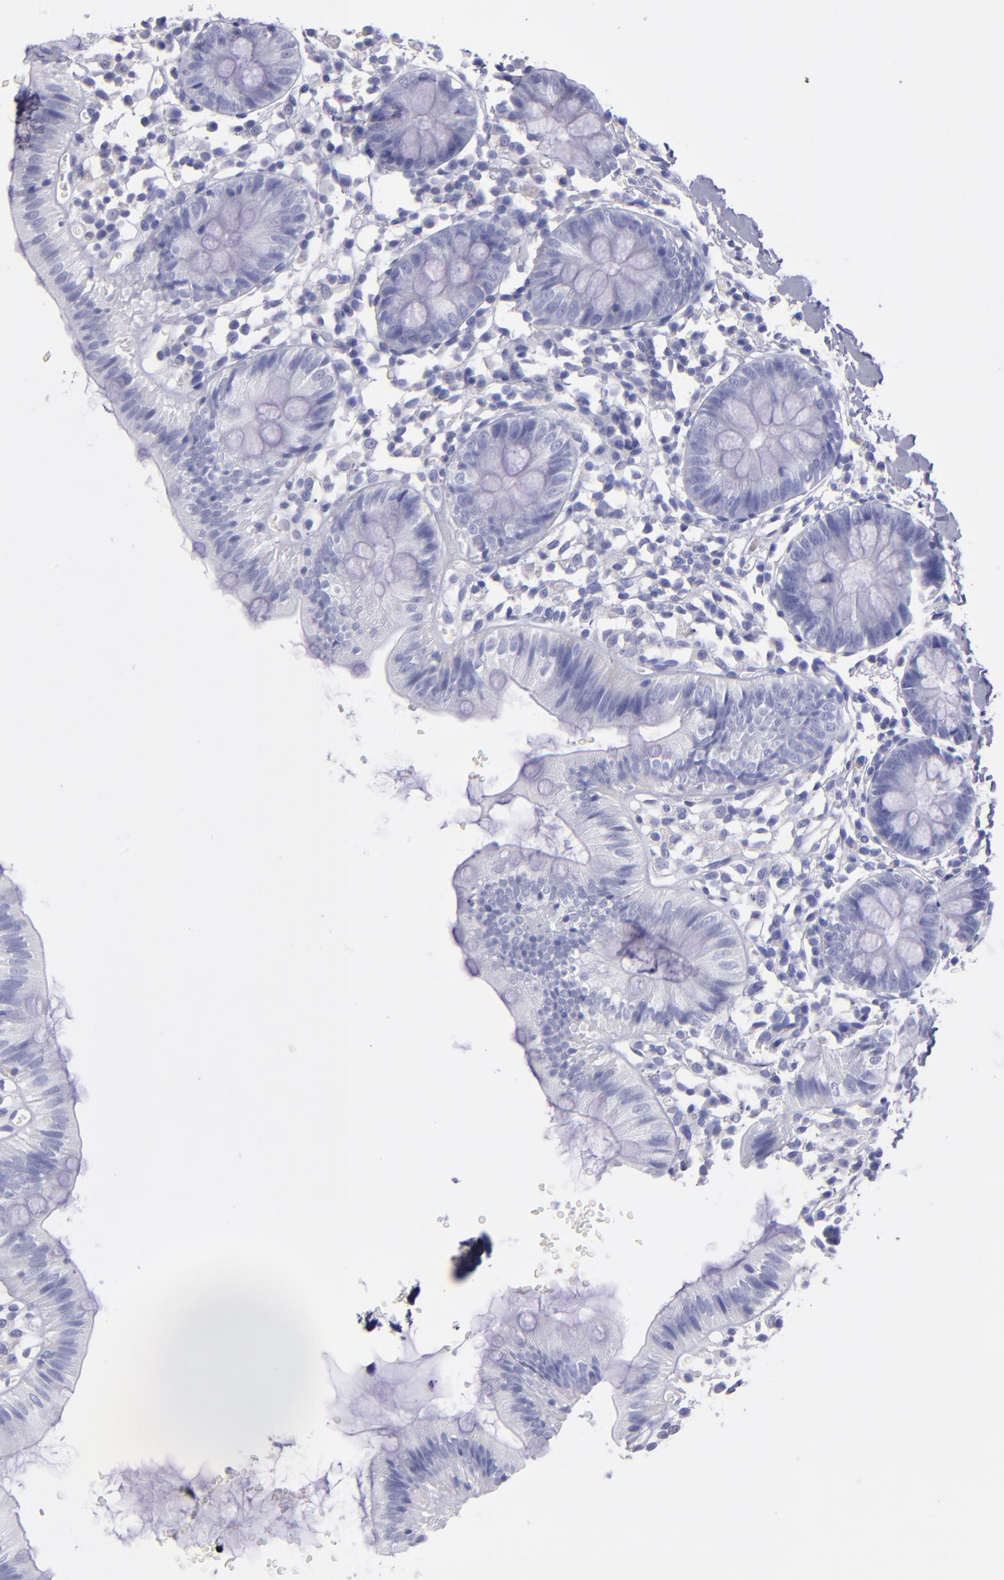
{"staining": {"intensity": "negative", "quantity": "none", "location": "none"}, "tissue": "colon", "cell_type": "Endothelial cells", "image_type": "normal", "snomed": [{"axis": "morphology", "description": "Normal tissue, NOS"}, {"axis": "topography", "description": "Colon"}], "caption": "IHC of unremarkable human colon exhibits no staining in endothelial cells.", "gene": "TG", "patient": {"sex": "male", "age": 14}}